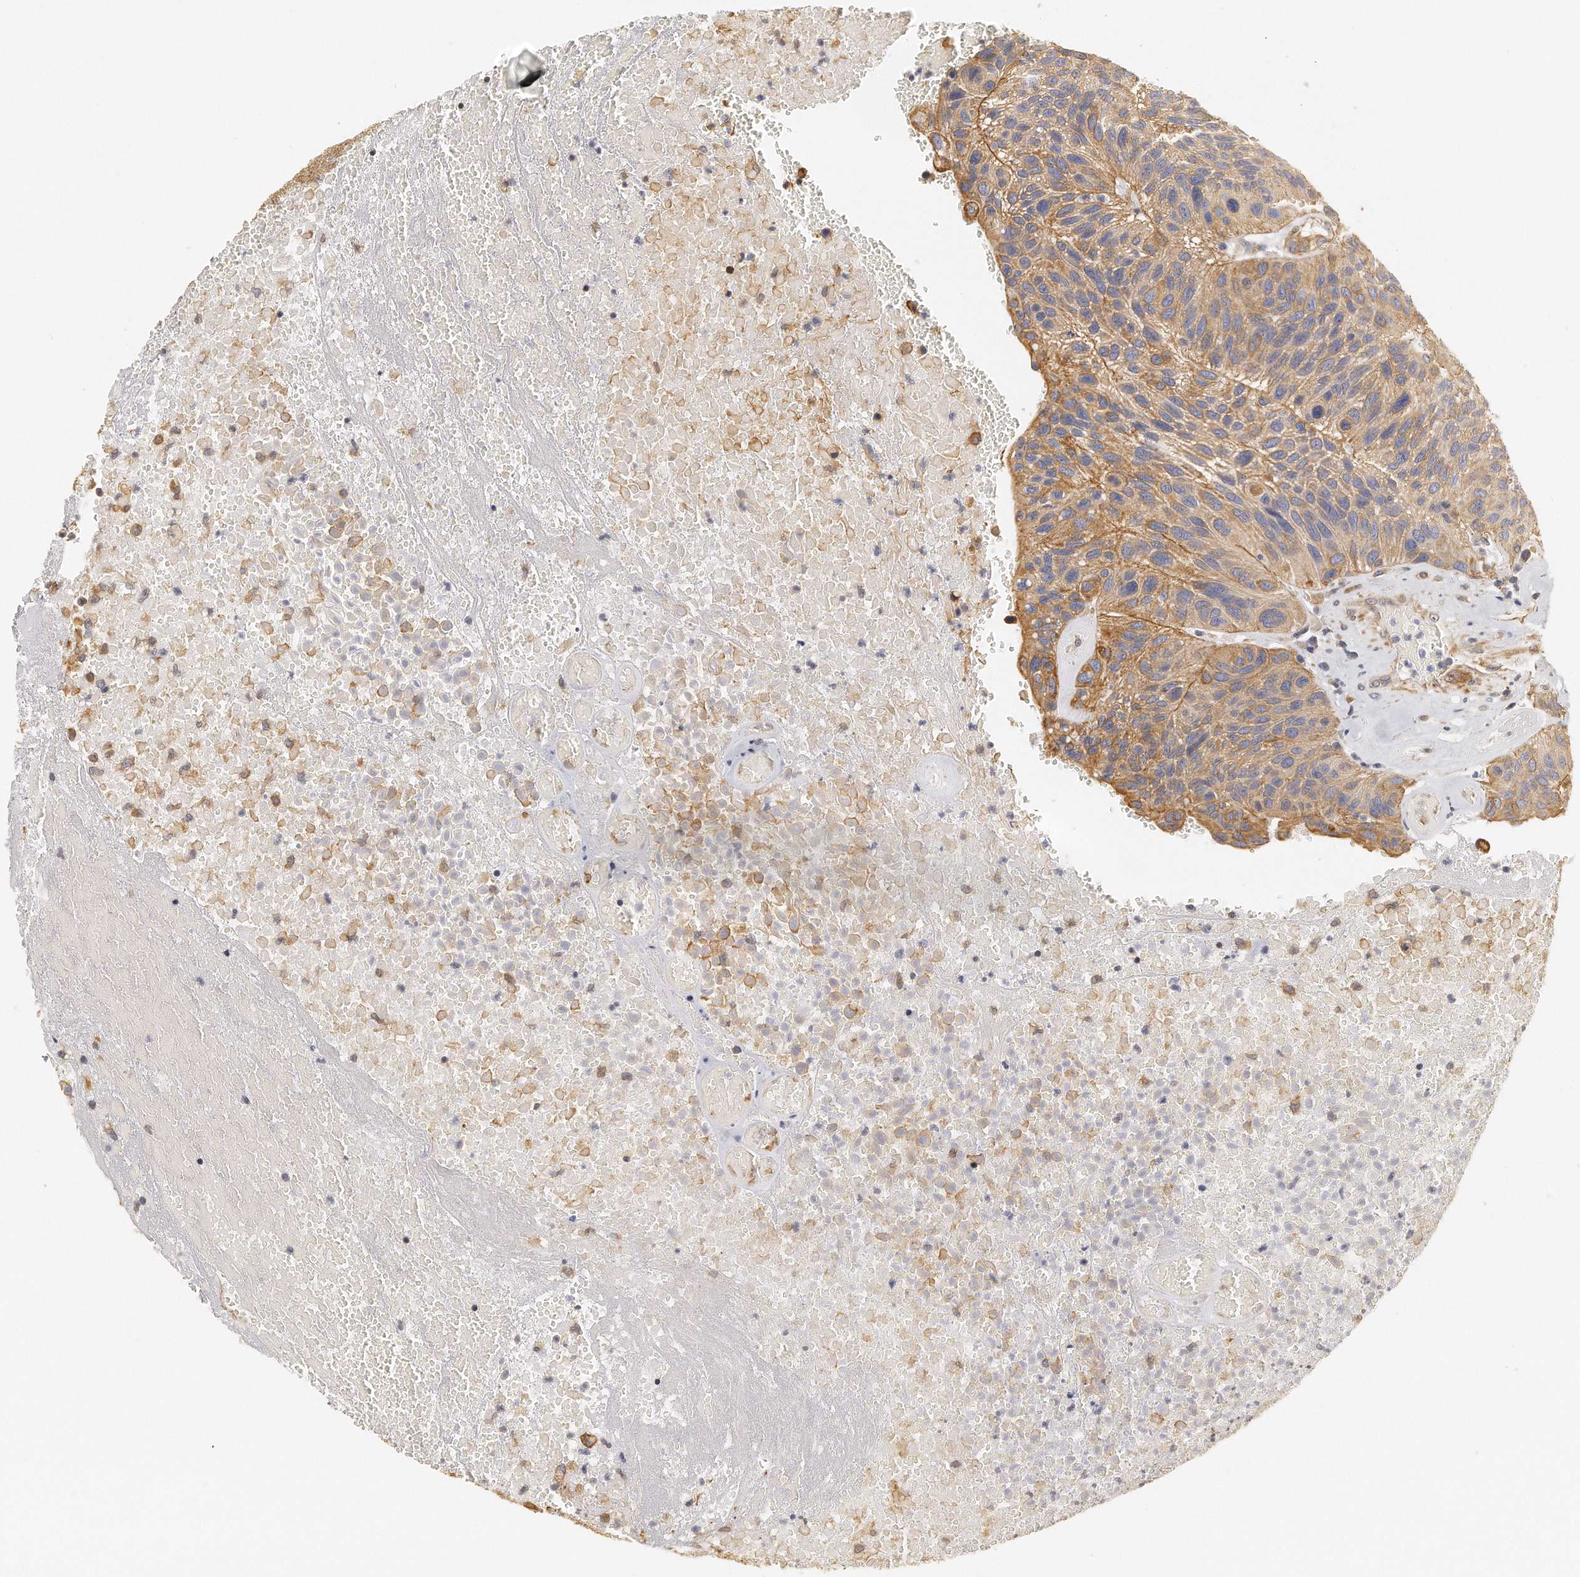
{"staining": {"intensity": "moderate", "quantity": ">75%", "location": "cytoplasmic/membranous"}, "tissue": "urothelial cancer", "cell_type": "Tumor cells", "image_type": "cancer", "snomed": [{"axis": "morphology", "description": "Urothelial carcinoma, High grade"}, {"axis": "topography", "description": "Urinary bladder"}], "caption": "Urothelial cancer stained with a brown dye demonstrates moderate cytoplasmic/membranous positive positivity in about >75% of tumor cells.", "gene": "CHST7", "patient": {"sex": "male", "age": 66}}